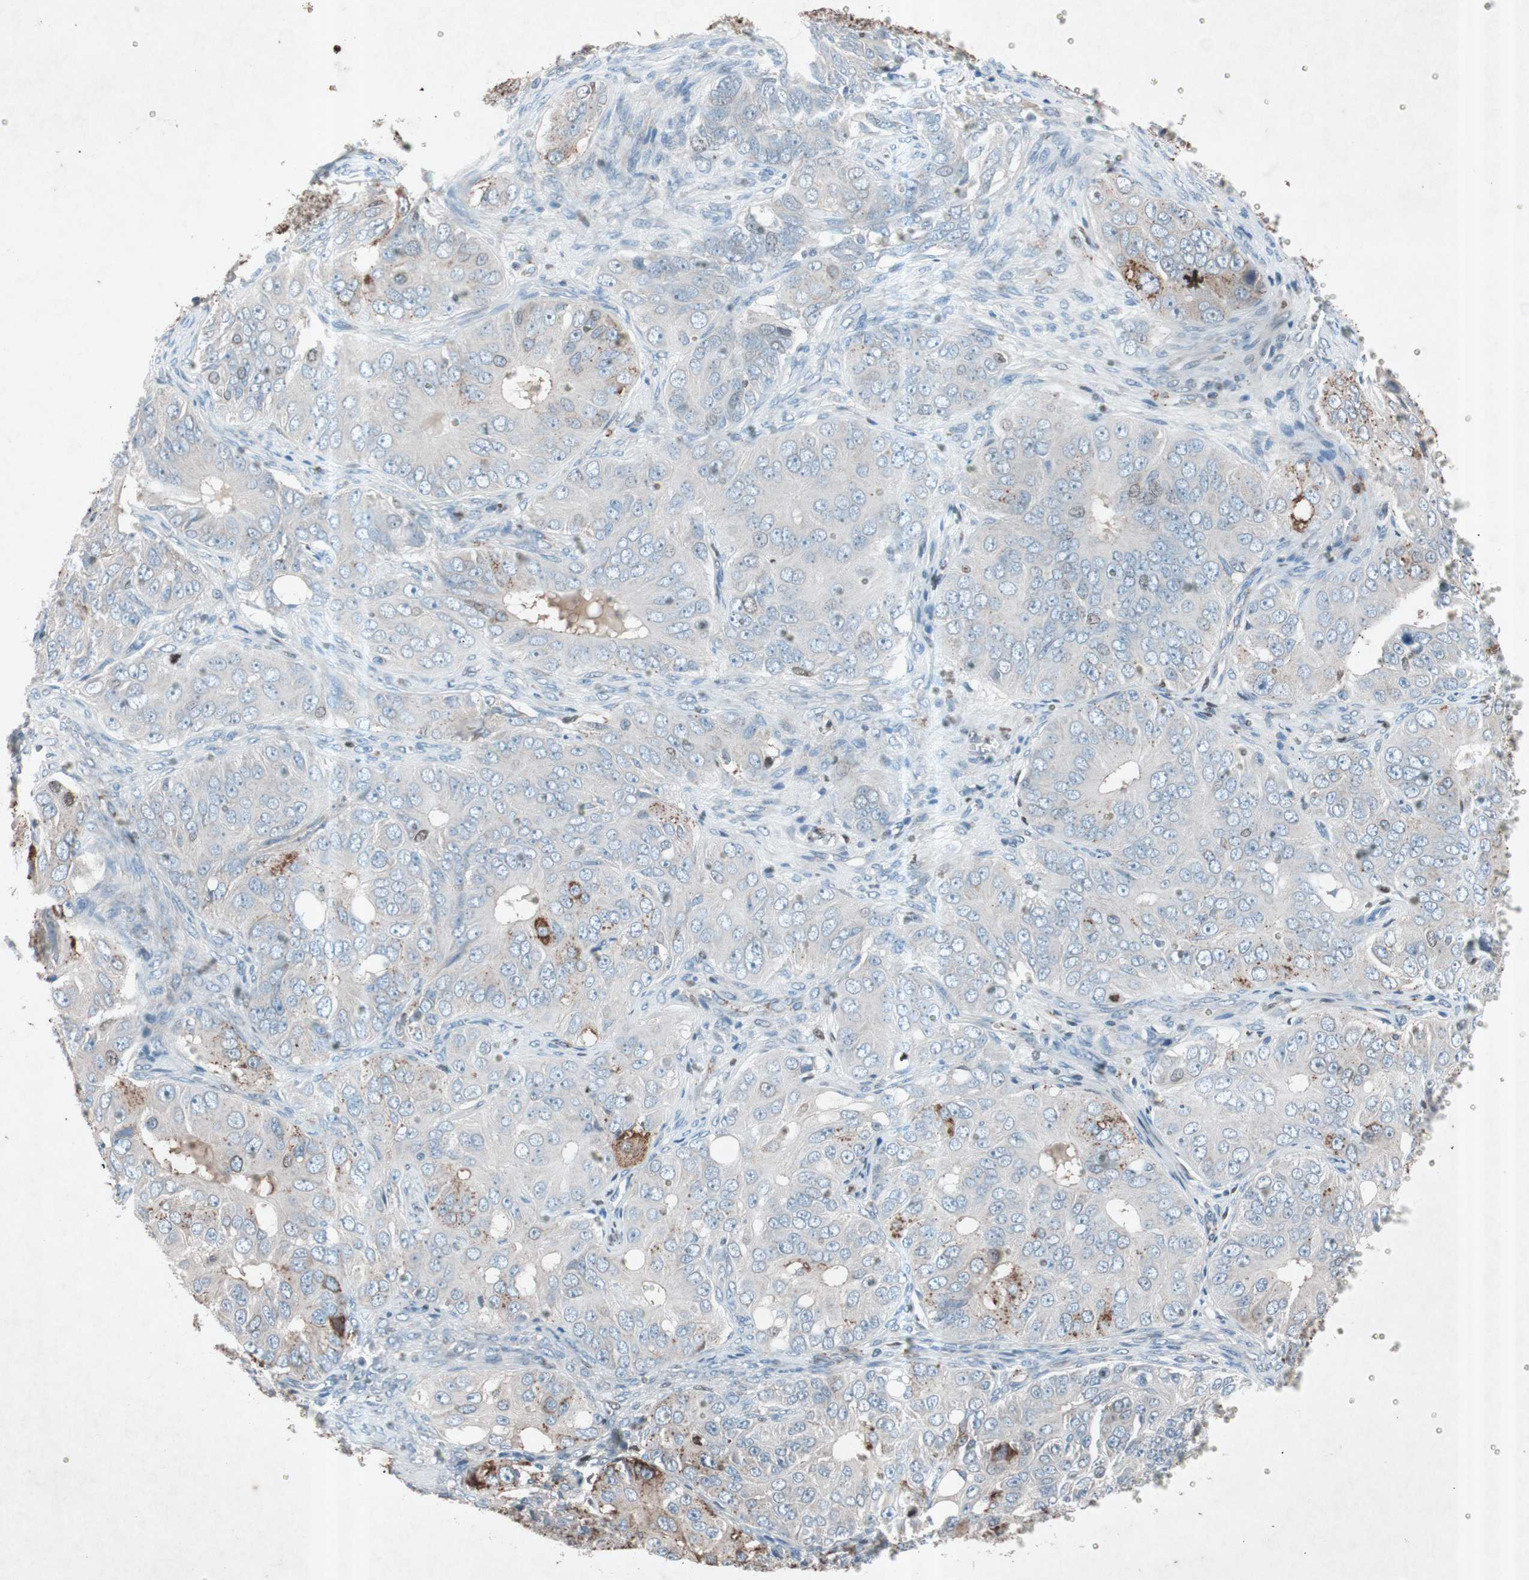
{"staining": {"intensity": "moderate", "quantity": "25%-75%", "location": "cytoplasmic/membranous"}, "tissue": "ovarian cancer", "cell_type": "Tumor cells", "image_type": "cancer", "snomed": [{"axis": "morphology", "description": "Carcinoma, endometroid"}, {"axis": "topography", "description": "Ovary"}], "caption": "Immunohistochemistry (IHC) (DAB) staining of ovarian cancer displays moderate cytoplasmic/membranous protein staining in about 25%-75% of tumor cells. (brown staining indicates protein expression, while blue staining denotes nuclei).", "gene": "GRB7", "patient": {"sex": "female", "age": 51}}